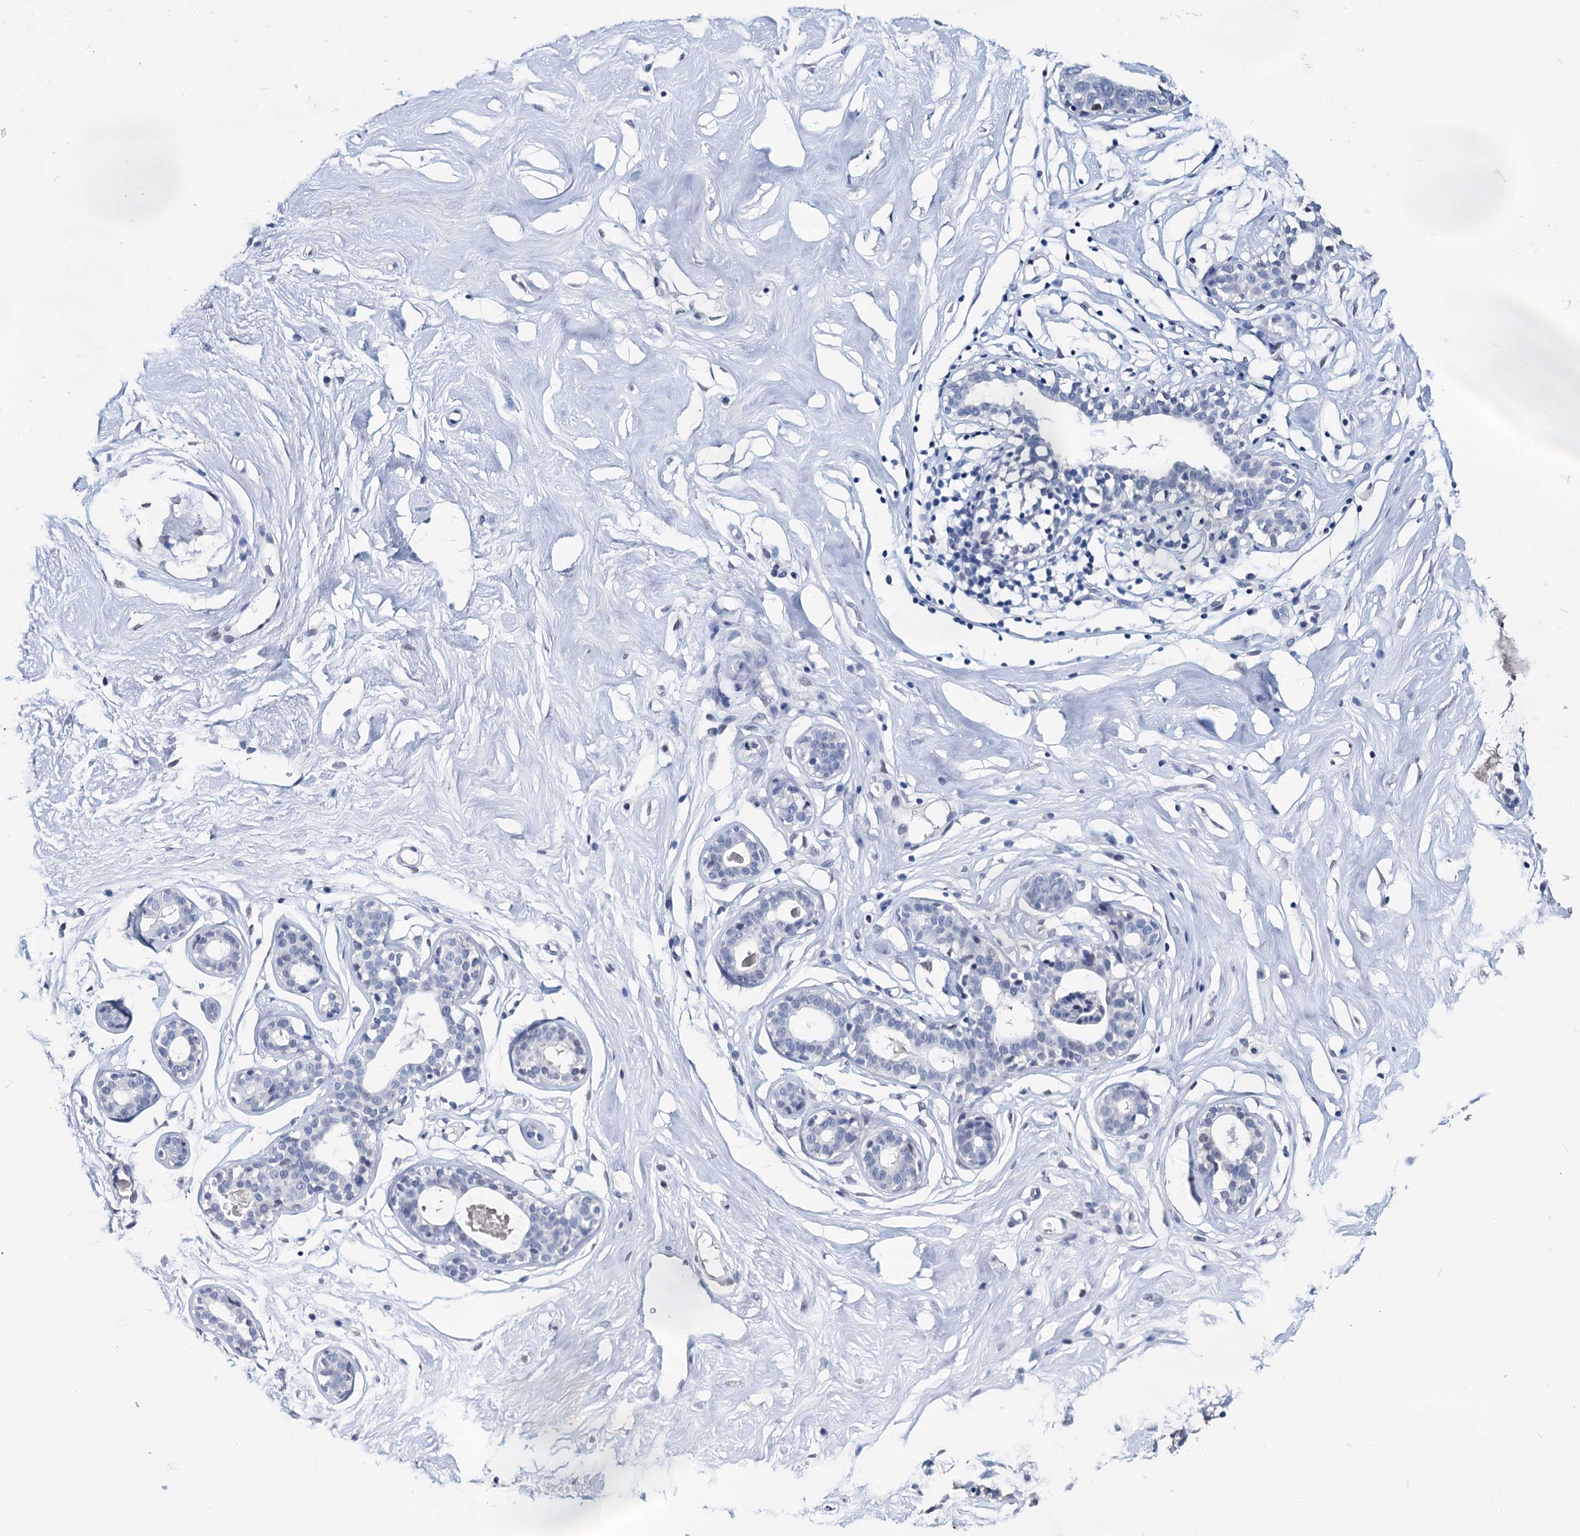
{"staining": {"intensity": "negative", "quantity": "none", "location": "none"}, "tissue": "breast", "cell_type": "Adipocytes", "image_type": "normal", "snomed": [{"axis": "morphology", "description": "Normal tissue, NOS"}, {"axis": "morphology", "description": "Adenoma, NOS"}, {"axis": "topography", "description": "Breast"}], "caption": "A histopathology image of breast stained for a protein shows no brown staining in adipocytes. Brightfield microscopy of immunohistochemistry (IHC) stained with DAB (3,3'-diaminobenzidine) (brown) and hematoxylin (blue), captured at high magnification.", "gene": "MAGEA4", "patient": {"sex": "female", "age": 23}}